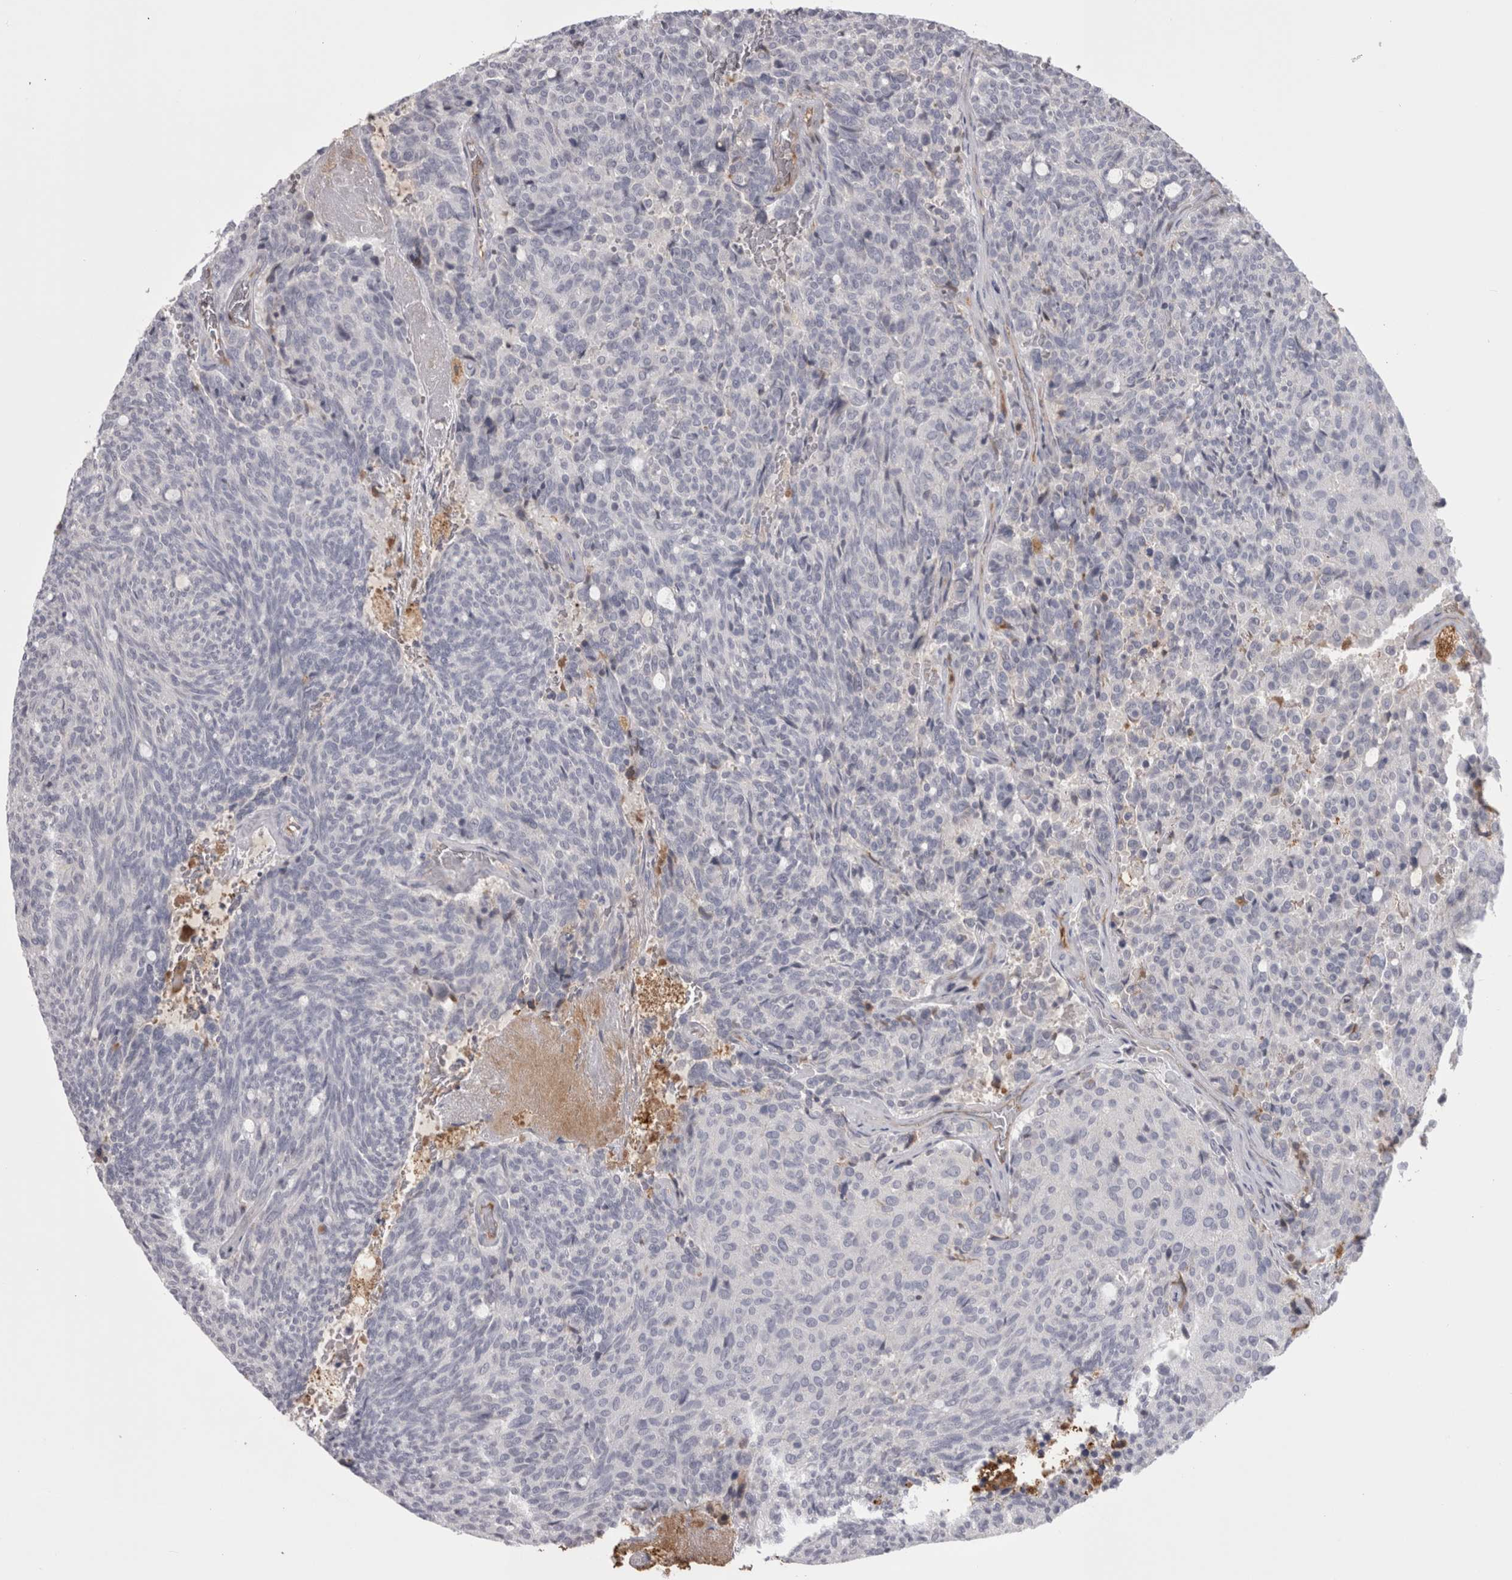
{"staining": {"intensity": "negative", "quantity": "none", "location": "none"}, "tissue": "carcinoid", "cell_type": "Tumor cells", "image_type": "cancer", "snomed": [{"axis": "morphology", "description": "Carcinoid, malignant, NOS"}, {"axis": "topography", "description": "Pancreas"}], "caption": "DAB immunohistochemical staining of carcinoid (malignant) reveals no significant expression in tumor cells.", "gene": "SAA4", "patient": {"sex": "female", "age": 54}}